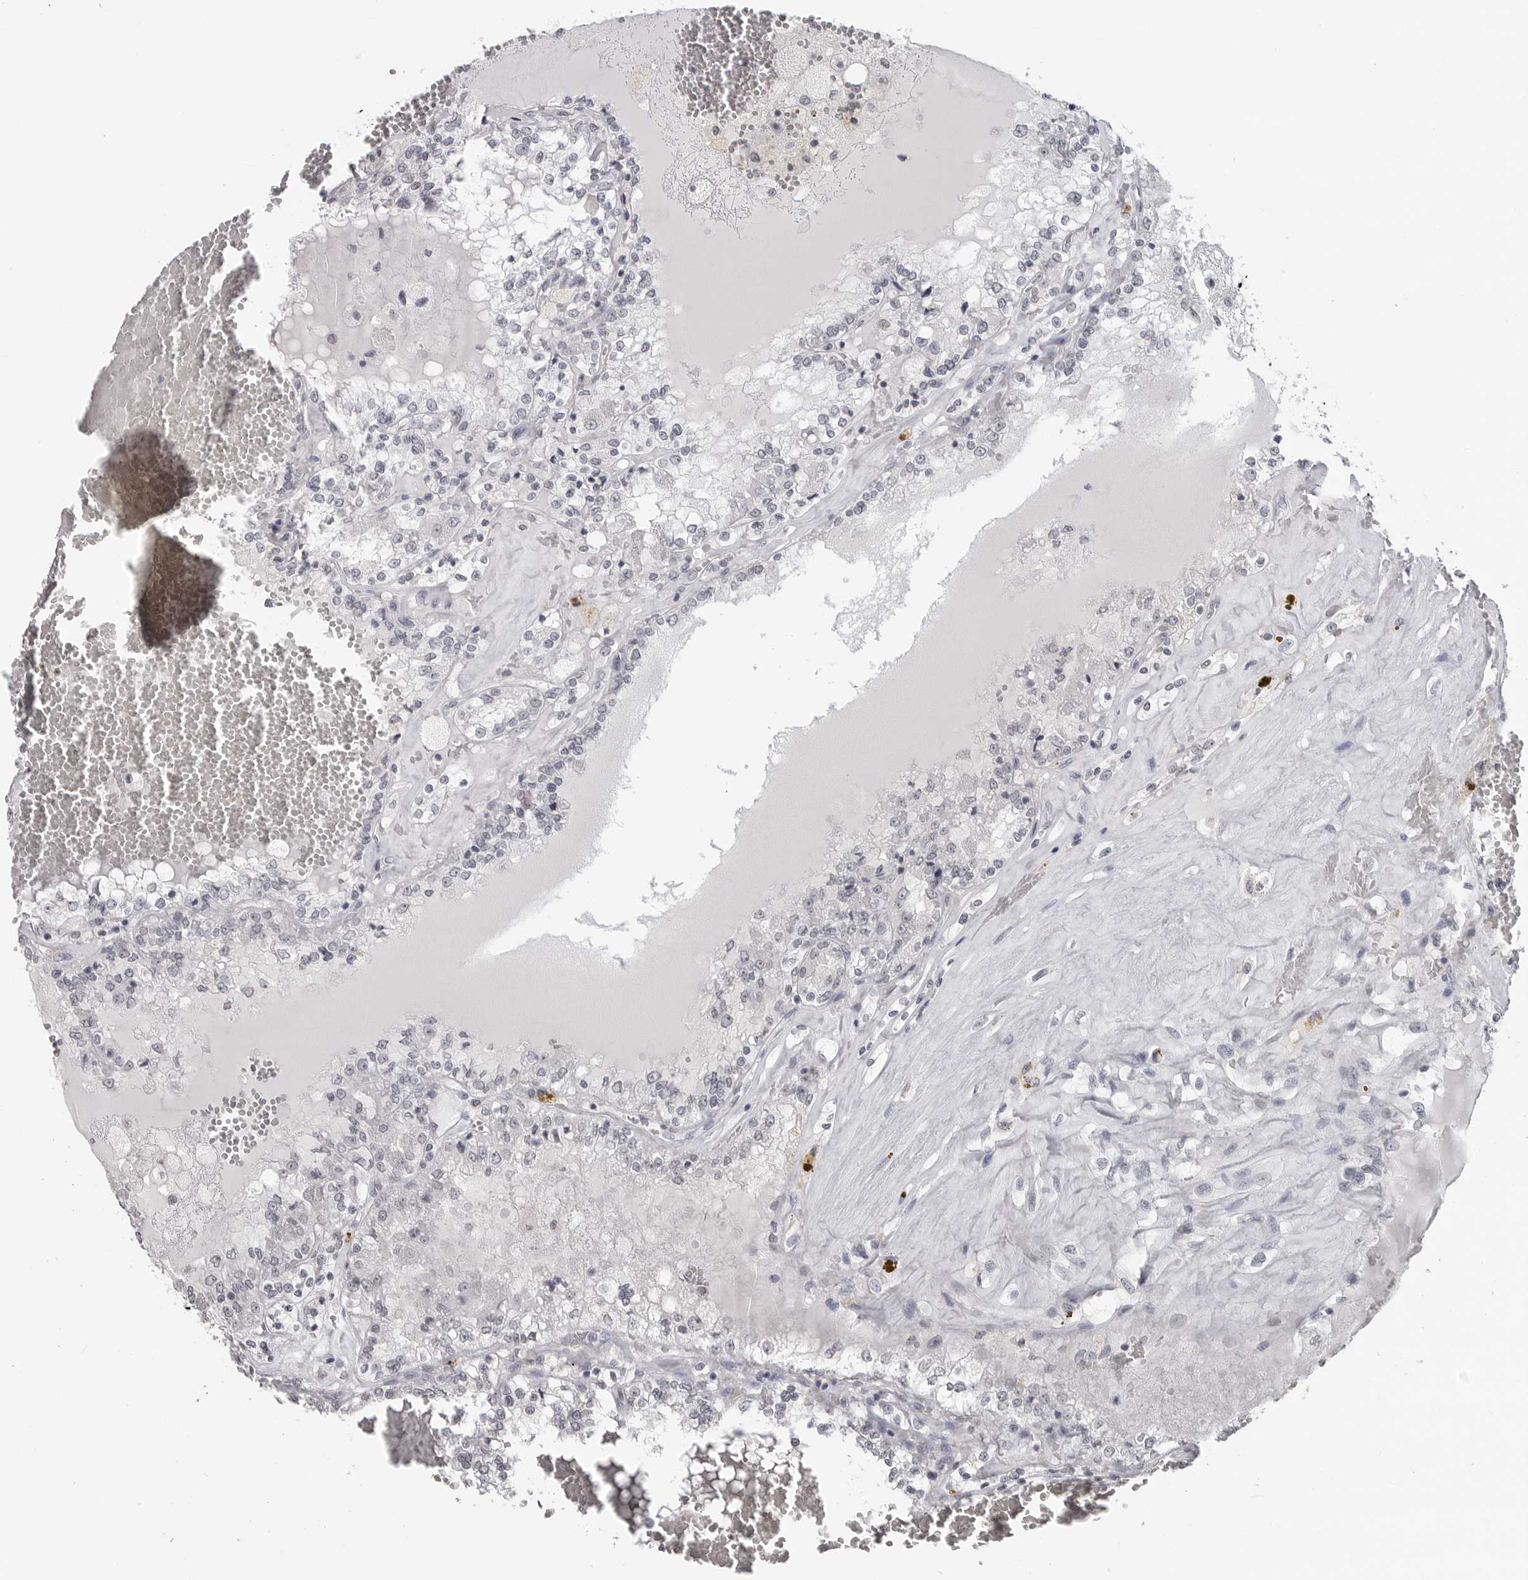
{"staining": {"intensity": "negative", "quantity": "none", "location": "none"}, "tissue": "renal cancer", "cell_type": "Tumor cells", "image_type": "cancer", "snomed": [{"axis": "morphology", "description": "Adenocarcinoma, NOS"}, {"axis": "topography", "description": "Kidney"}], "caption": "Immunohistochemistry image of neoplastic tissue: adenocarcinoma (renal) stained with DAB reveals no significant protein staining in tumor cells.", "gene": "DDX54", "patient": {"sex": "female", "age": 56}}